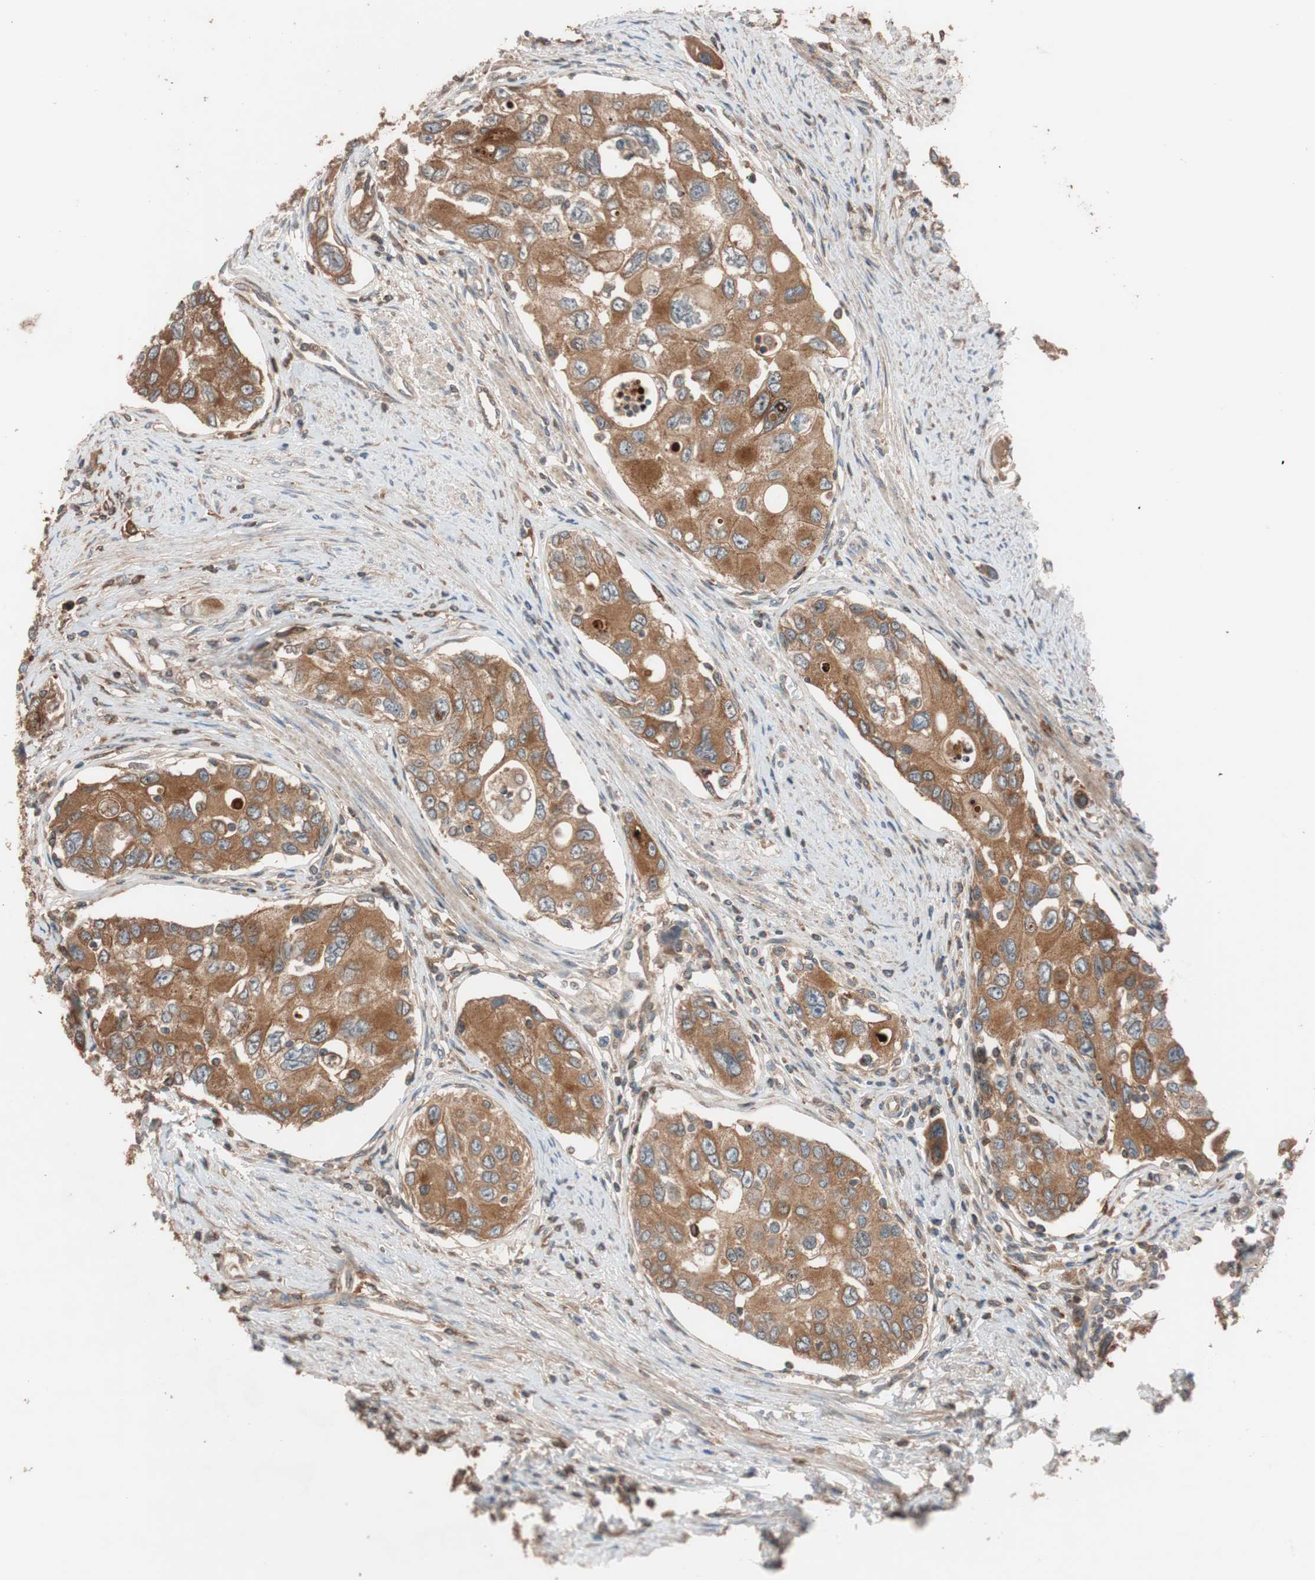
{"staining": {"intensity": "moderate", "quantity": ">75%", "location": "cytoplasmic/membranous"}, "tissue": "urothelial cancer", "cell_type": "Tumor cells", "image_type": "cancer", "snomed": [{"axis": "morphology", "description": "Urothelial carcinoma, High grade"}, {"axis": "topography", "description": "Urinary bladder"}], "caption": "Human urothelial cancer stained with a brown dye demonstrates moderate cytoplasmic/membranous positive positivity in about >75% of tumor cells.", "gene": "SDC4", "patient": {"sex": "female", "age": 56}}